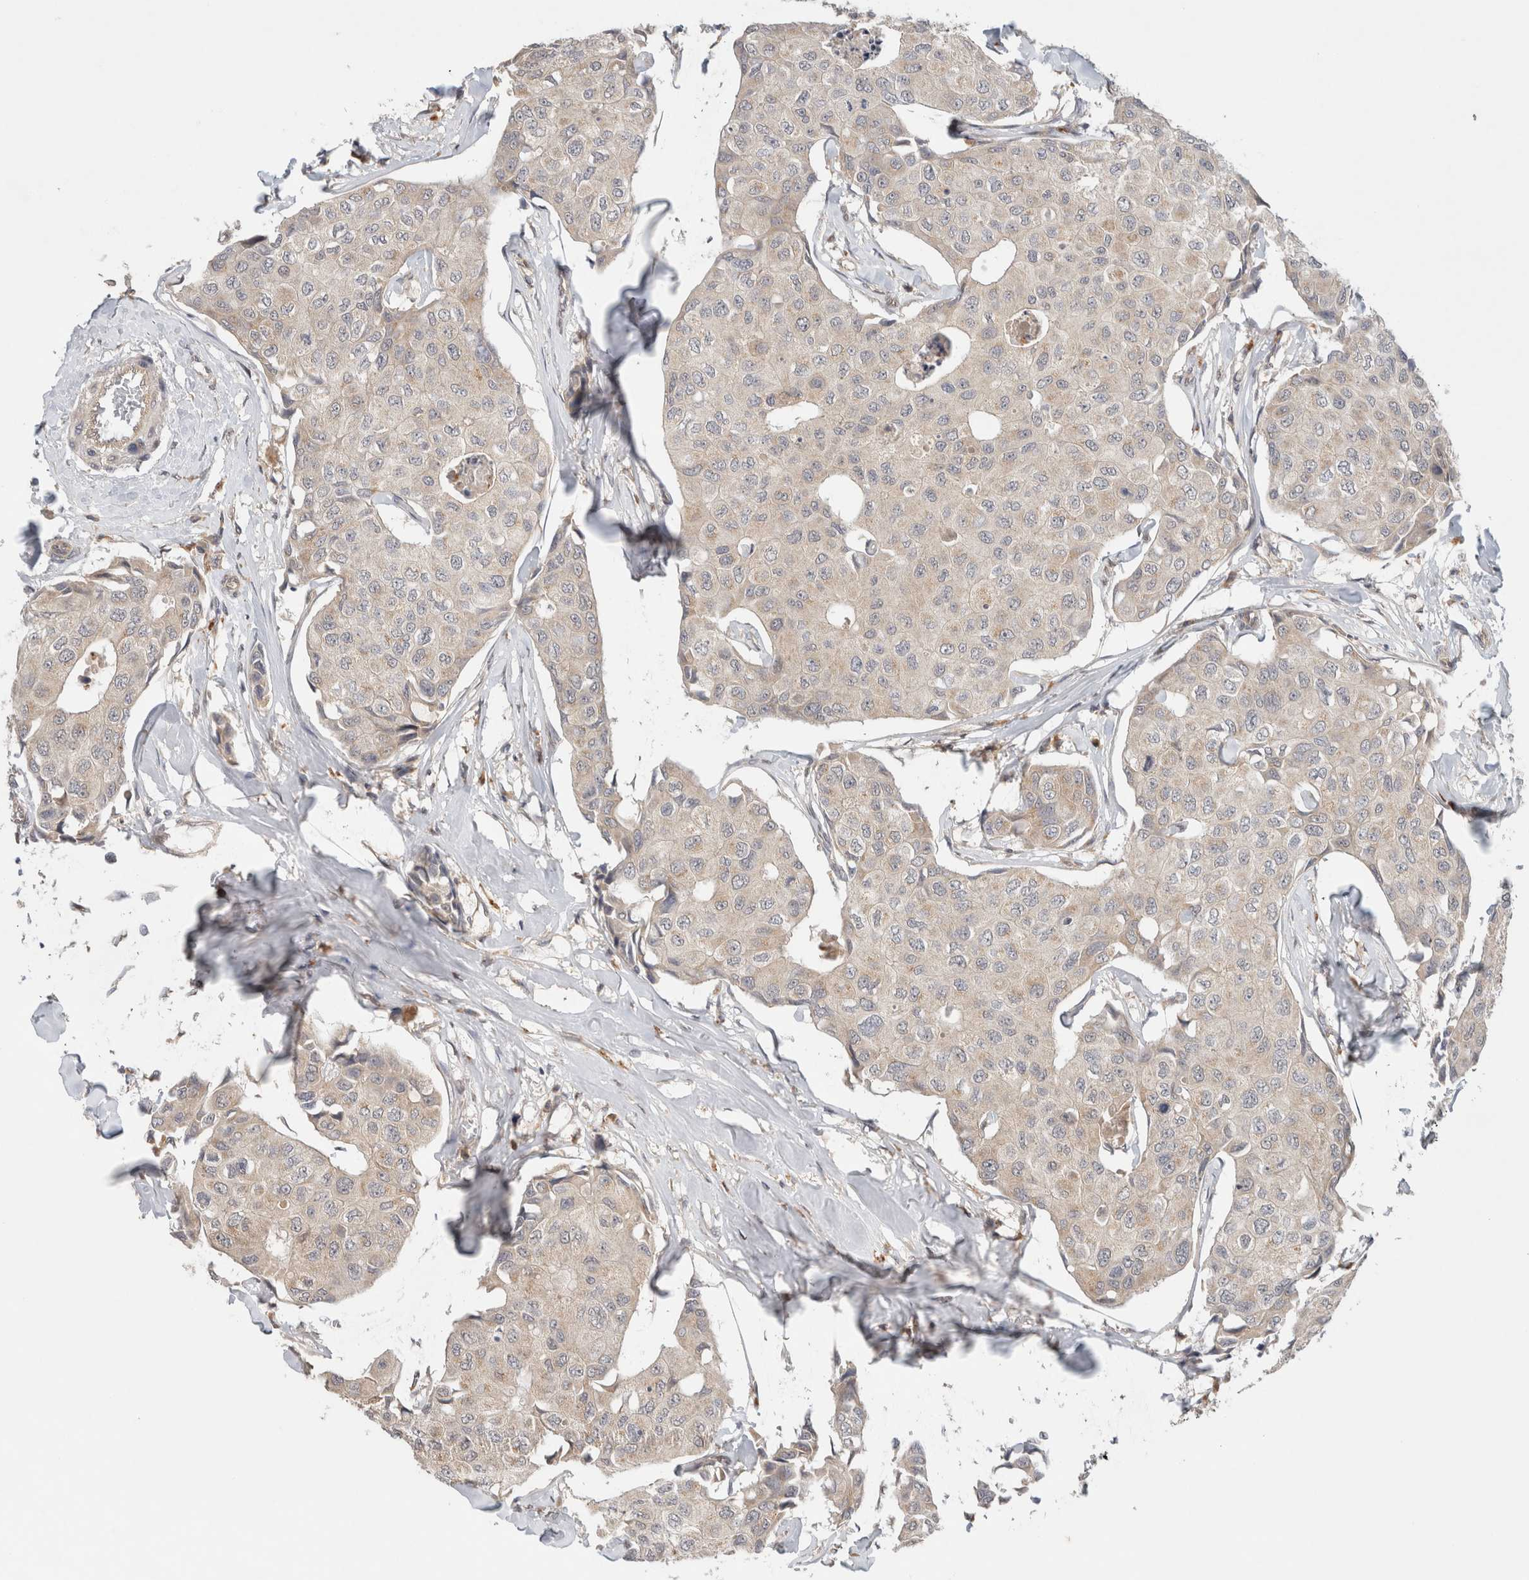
{"staining": {"intensity": "weak", "quantity": "25%-75%", "location": "cytoplasmic/membranous"}, "tissue": "breast cancer", "cell_type": "Tumor cells", "image_type": "cancer", "snomed": [{"axis": "morphology", "description": "Duct carcinoma"}, {"axis": "topography", "description": "Breast"}], "caption": "A low amount of weak cytoplasmic/membranous positivity is appreciated in approximately 25%-75% of tumor cells in breast infiltrating ductal carcinoma tissue.", "gene": "SGK1", "patient": {"sex": "female", "age": 80}}